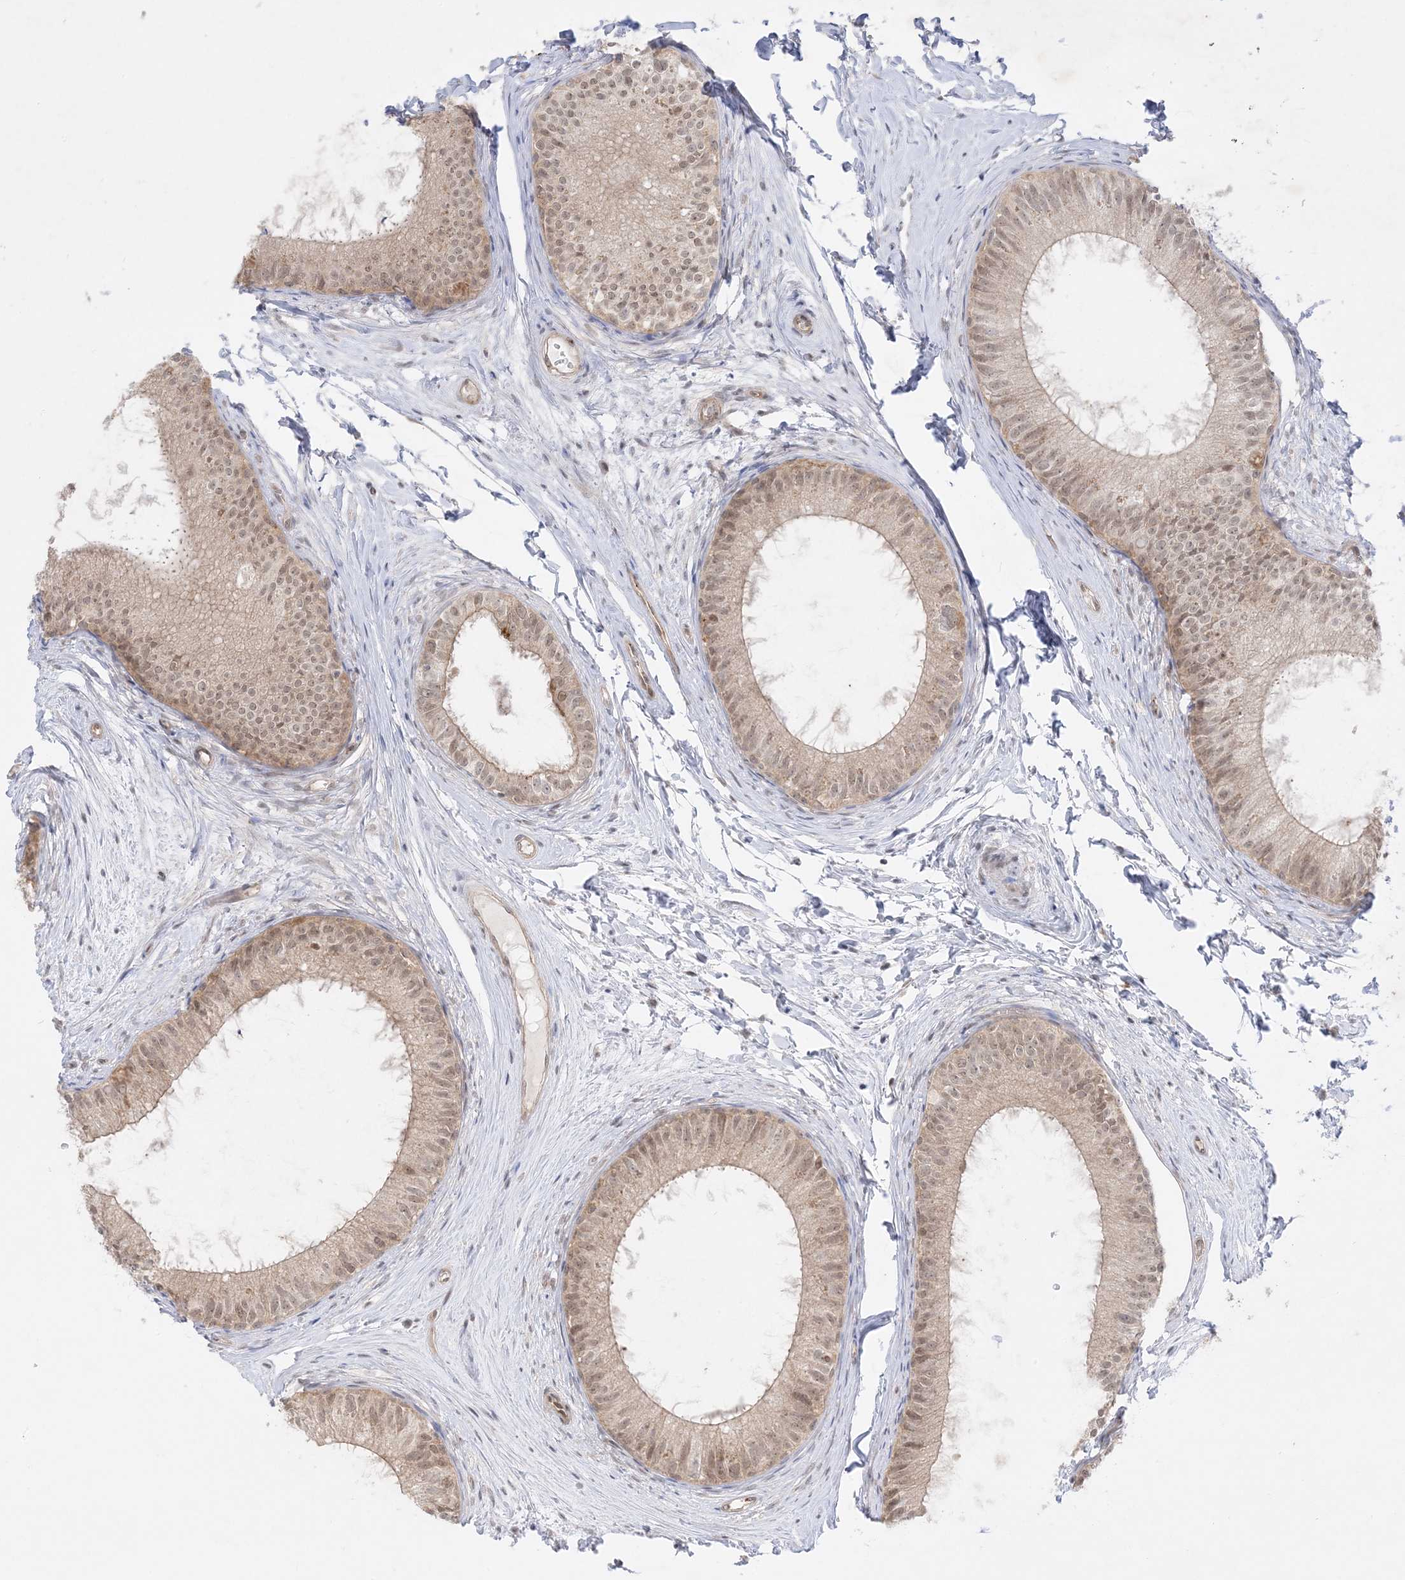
{"staining": {"intensity": "moderate", "quantity": ">75%", "location": "cytoplasmic/membranous,nuclear"}, "tissue": "epididymis", "cell_type": "Glandular cells", "image_type": "normal", "snomed": [{"axis": "morphology", "description": "Normal tissue, NOS"}, {"axis": "topography", "description": "Epididymis"}], "caption": "Epididymis stained with immunohistochemistry (IHC) displays moderate cytoplasmic/membranous,nuclear staining in about >75% of glandular cells. (Brightfield microscopy of DAB IHC at high magnification).", "gene": "PTK6", "patient": {"sex": "male", "age": 34}}